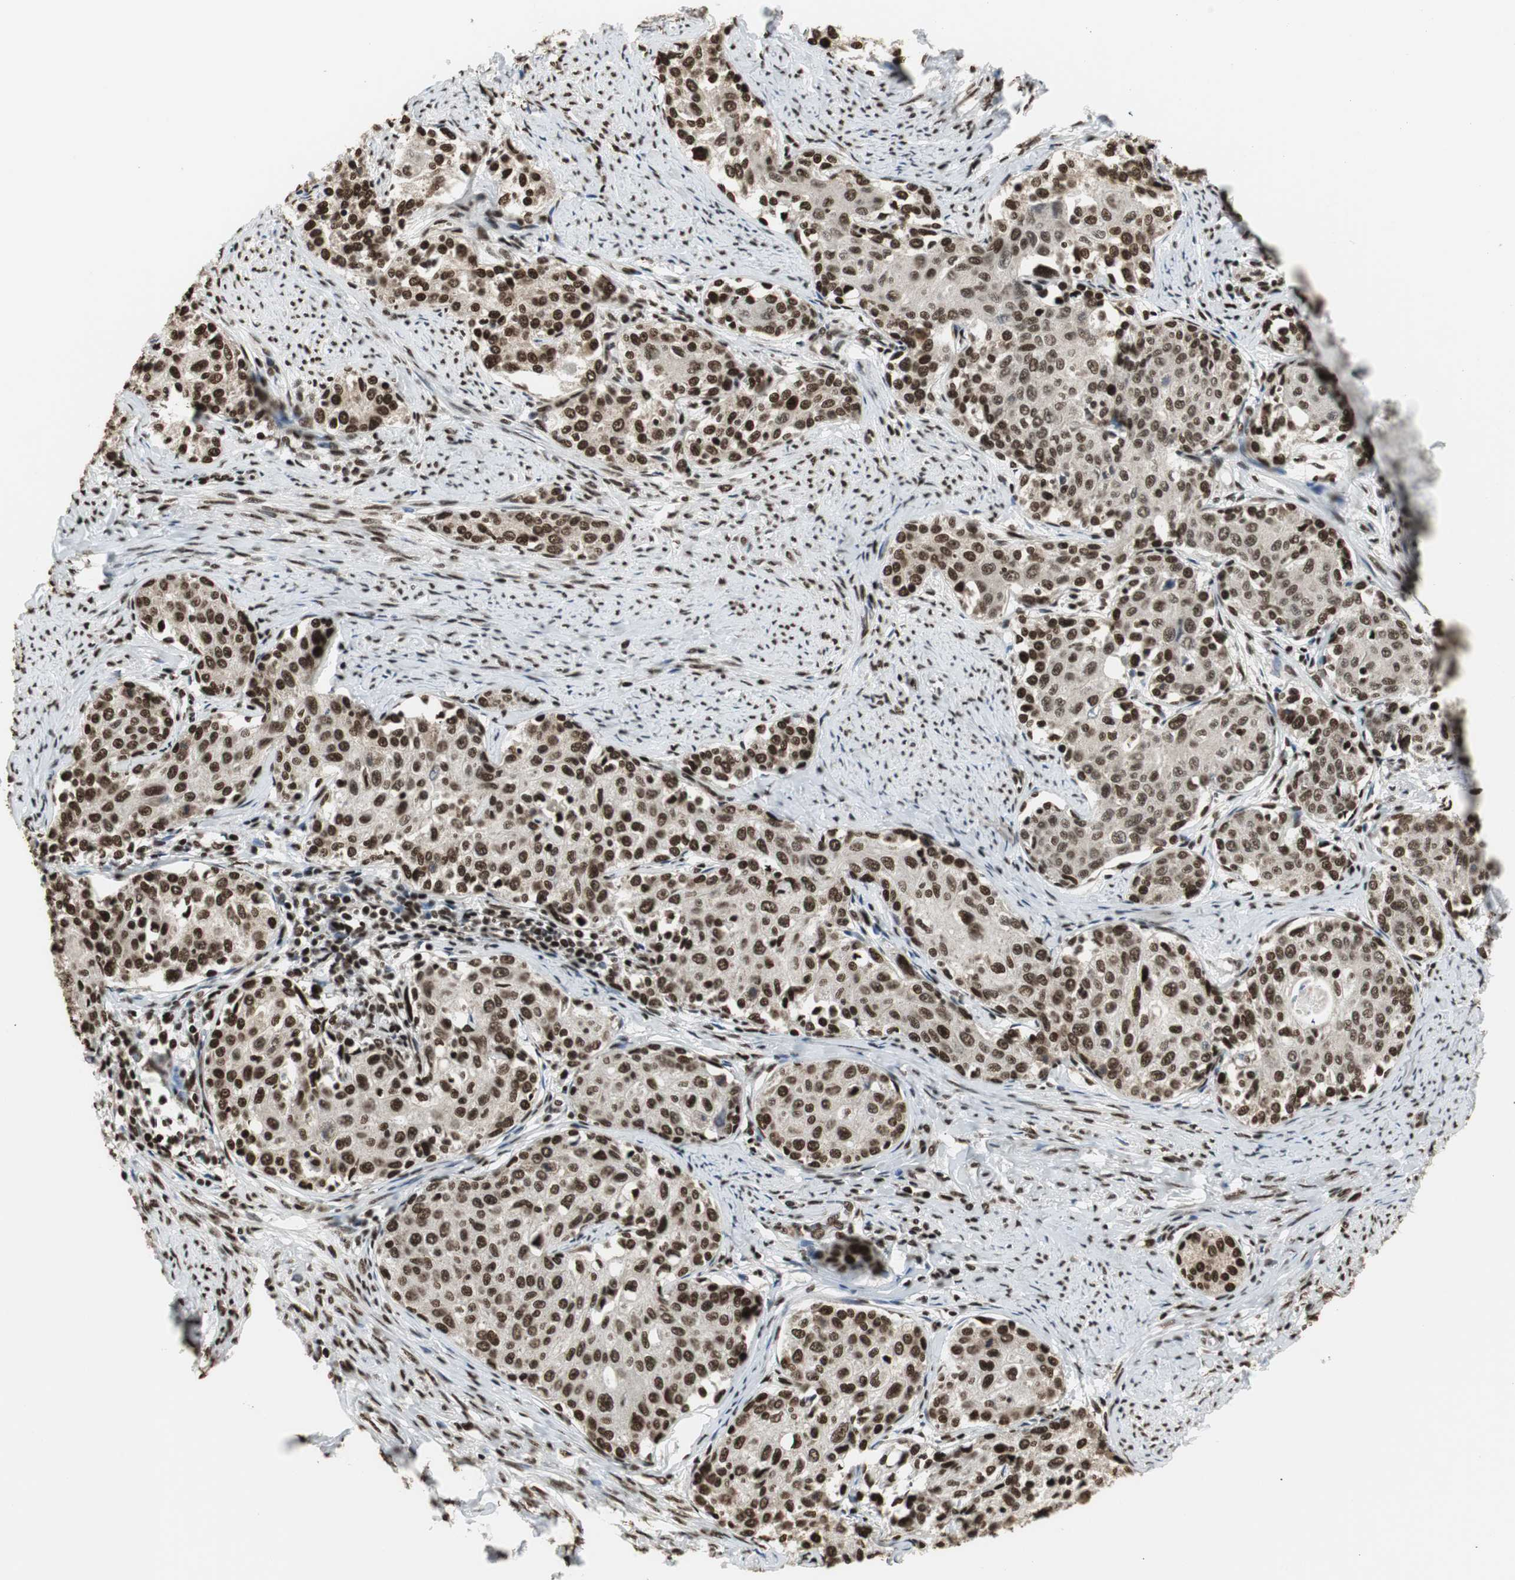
{"staining": {"intensity": "strong", "quantity": ">75%", "location": "cytoplasmic/membranous,nuclear"}, "tissue": "cervical cancer", "cell_type": "Tumor cells", "image_type": "cancer", "snomed": [{"axis": "morphology", "description": "Squamous cell carcinoma, NOS"}, {"axis": "morphology", "description": "Adenocarcinoma, NOS"}, {"axis": "topography", "description": "Cervix"}], "caption": "Immunohistochemical staining of cervical cancer (adenocarcinoma) shows high levels of strong cytoplasmic/membranous and nuclear protein expression in approximately >75% of tumor cells.", "gene": "PARN", "patient": {"sex": "female", "age": 52}}